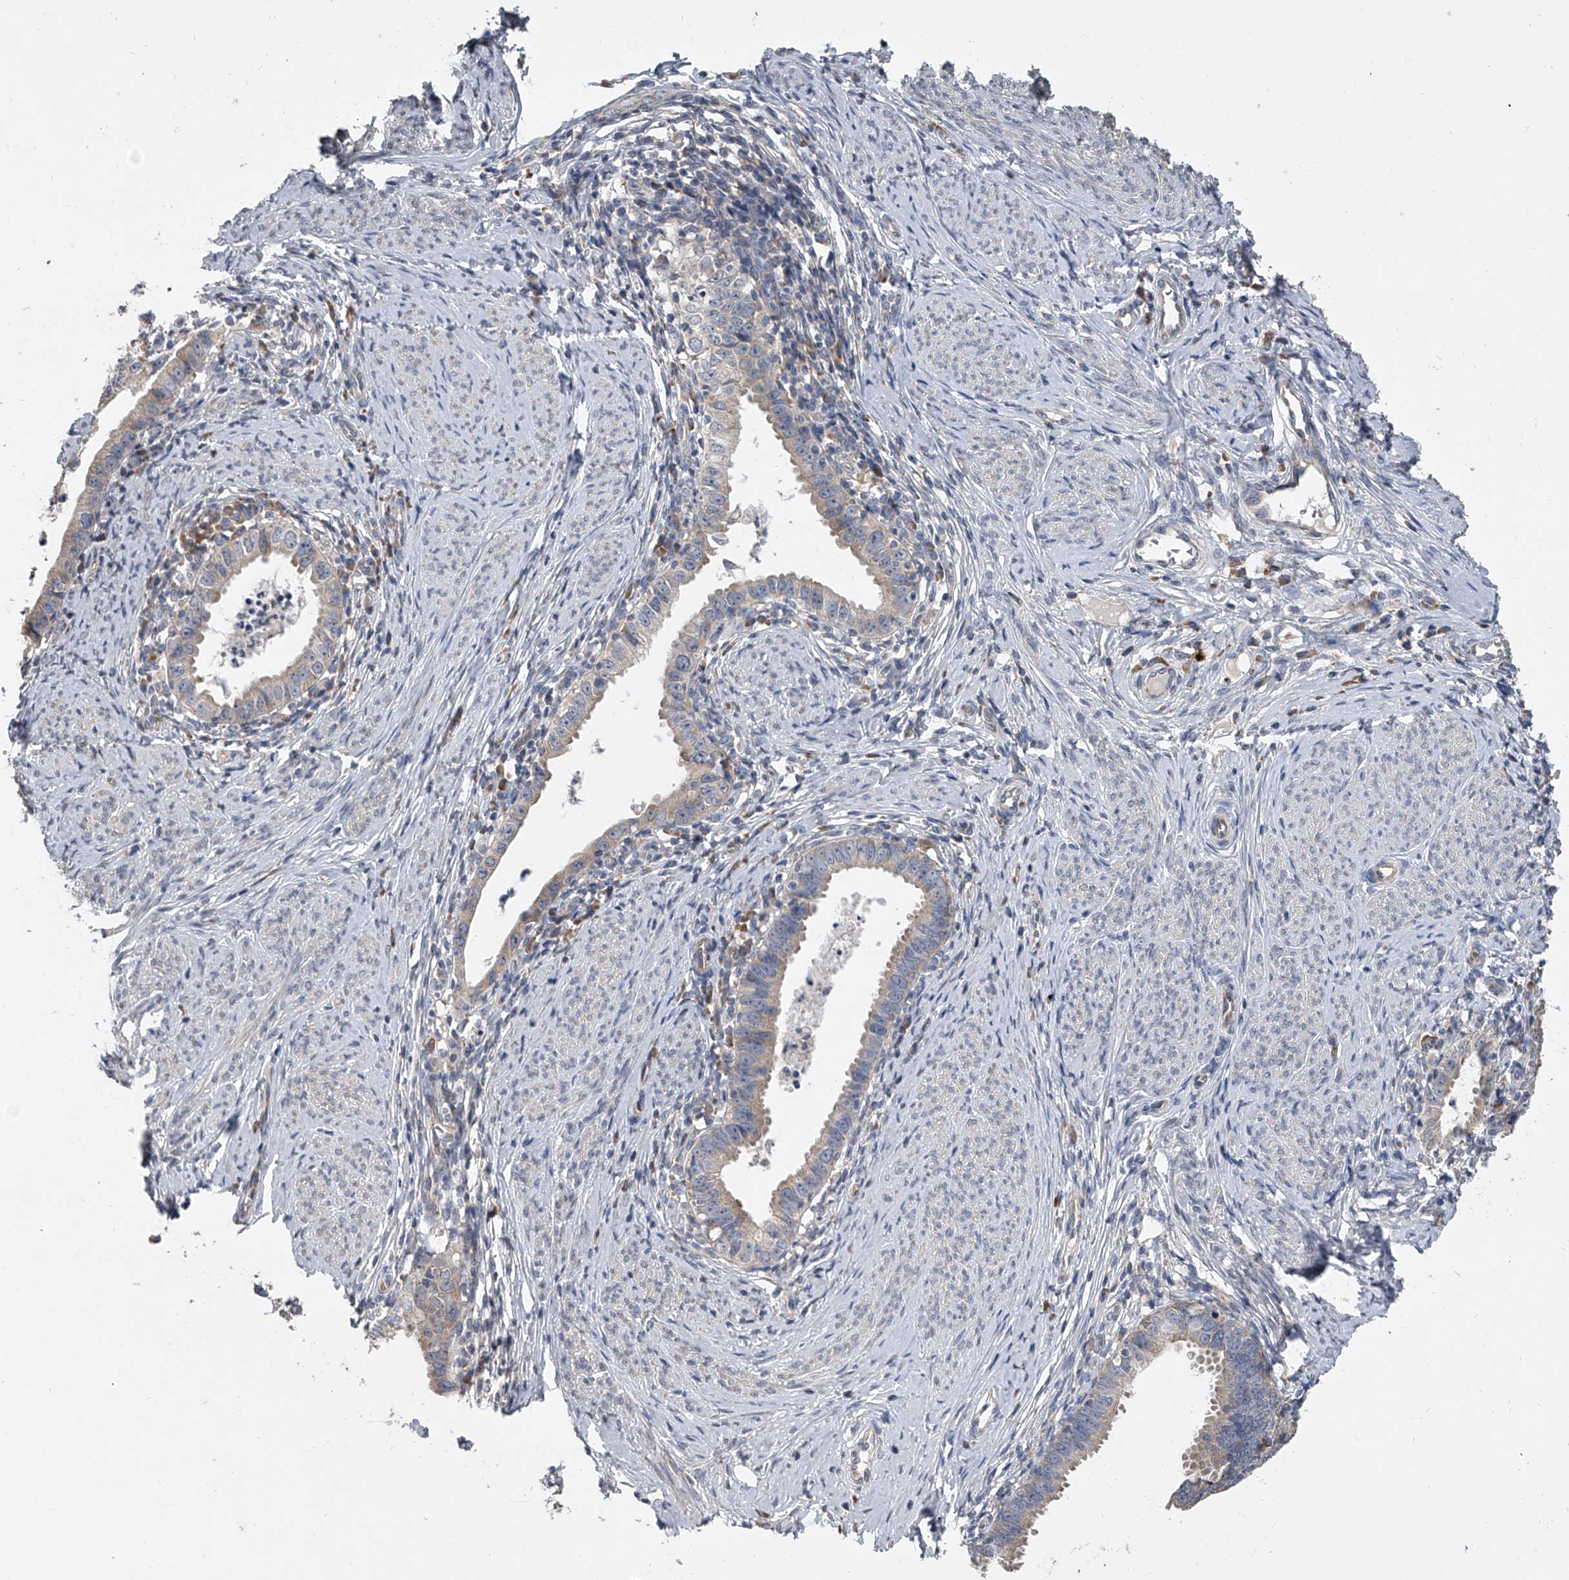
{"staining": {"intensity": "moderate", "quantity": "25%-75%", "location": "cytoplasmic/membranous"}, "tissue": "cervical cancer", "cell_type": "Tumor cells", "image_type": "cancer", "snomed": [{"axis": "morphology", "description": "Adenocarcinoma, NOS"}, {"axis": "topography", "description": "Cervix"}], "caption": "Immunohistochemistry (DAB) staining of human cervical cancer reveals moderate cytoplasmic/membranous protein staining in approximately 25%-75% of tumor cells.", "gene": "DOCK9", "patient": {"sex": "female", "age": 36}}